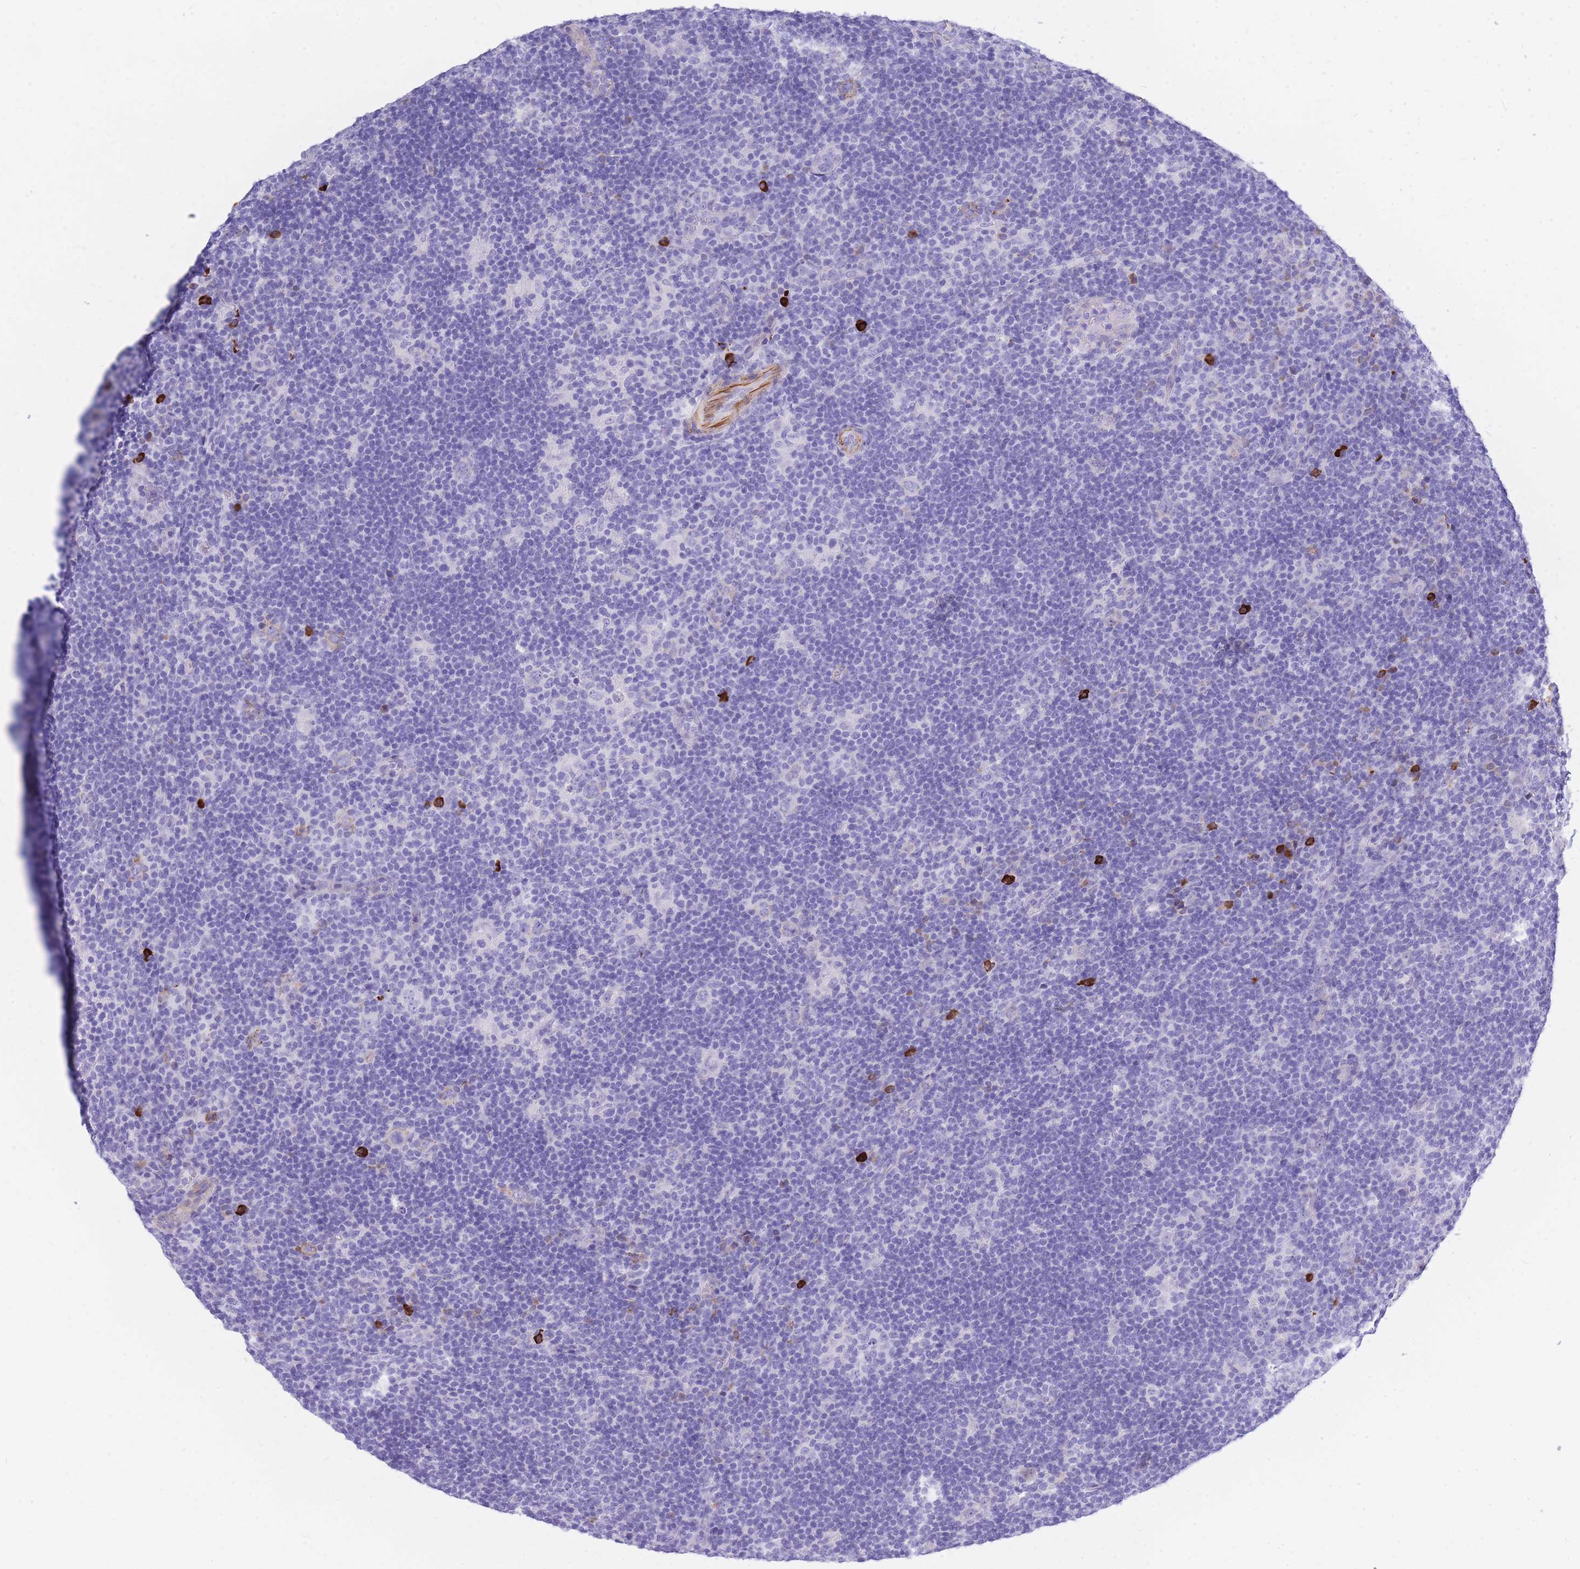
{"staining": {"intensity": "negative", "quantity": "none", "location": "none"}, "tissue": "lymphoma", "cell_type": "Tumor cells", "image_type": "cancer", "snomed": [{"axis": "morphology", "description": "Hodgkin's disease, NOS"}, {"axis": "topography", "description": "Lymph node"}], "caption": "Hodgkin's disease was stained to show a protein in brown. There is no significant staining in tumor cells. (Brightfield microscopy of DAB (3,3'-diaminobenzidine) immunohistochemistry (IHC) at high magnification).", "gene": "ZFP62", "patient": {"sex": "female", "age": 57}}